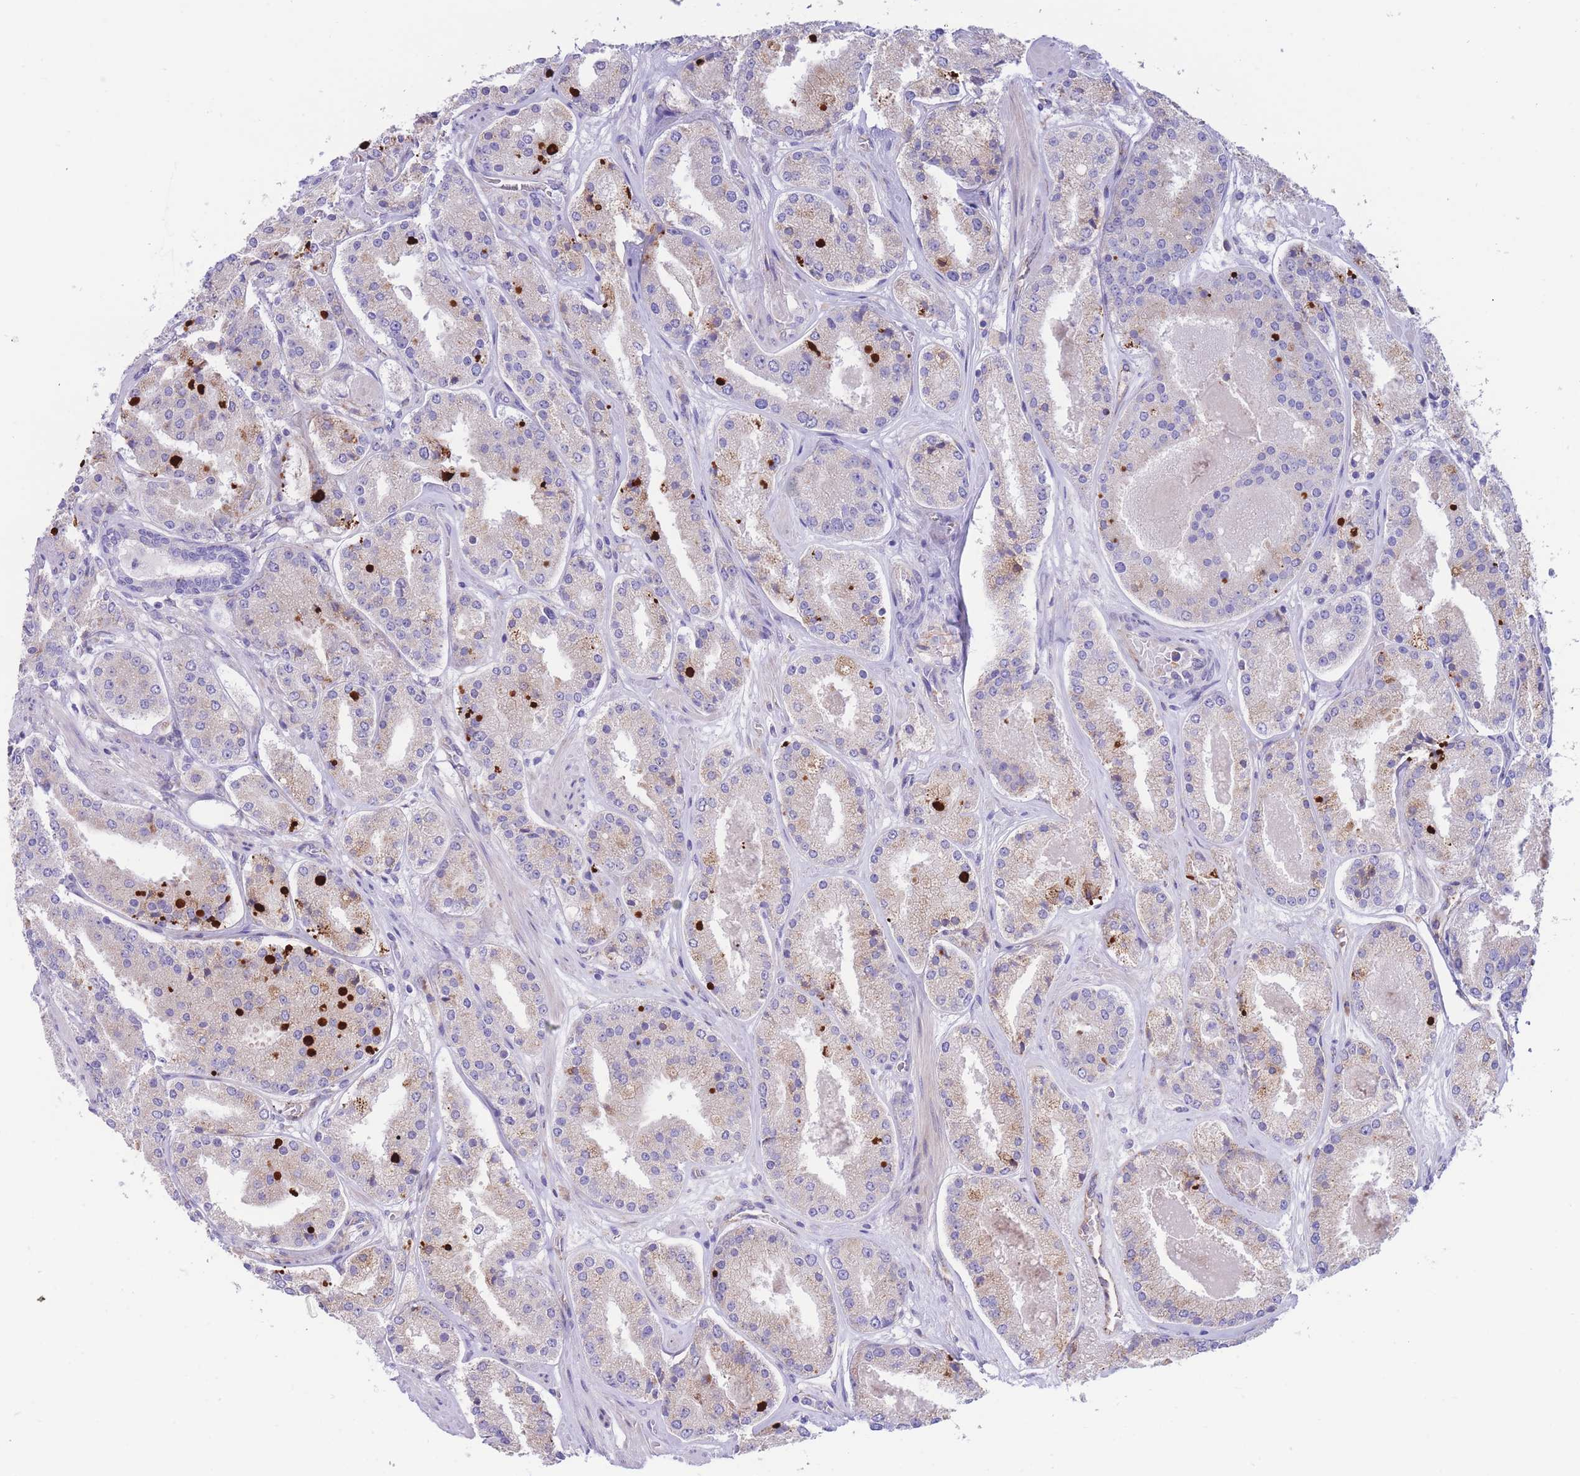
{"staining": {"intensity": "weak", "quantity": "<25%", "location": "cytoplasmic/membranous"}, "tissue": "prostate cancer", "cell_type": "Tumor cells", "image_type": "cancer", "snomed": [{"axis": "morphology", "description": "Adenocarcinoma, High grade"}, {"axis": "topography", "description": "Prostate"}], "caption": "Prostate cancer was stained to show a protein in brown. There is no significant positivity in tumor cells.", "gene": "DET1", "patient": {"sex": "male", "age": 63}}